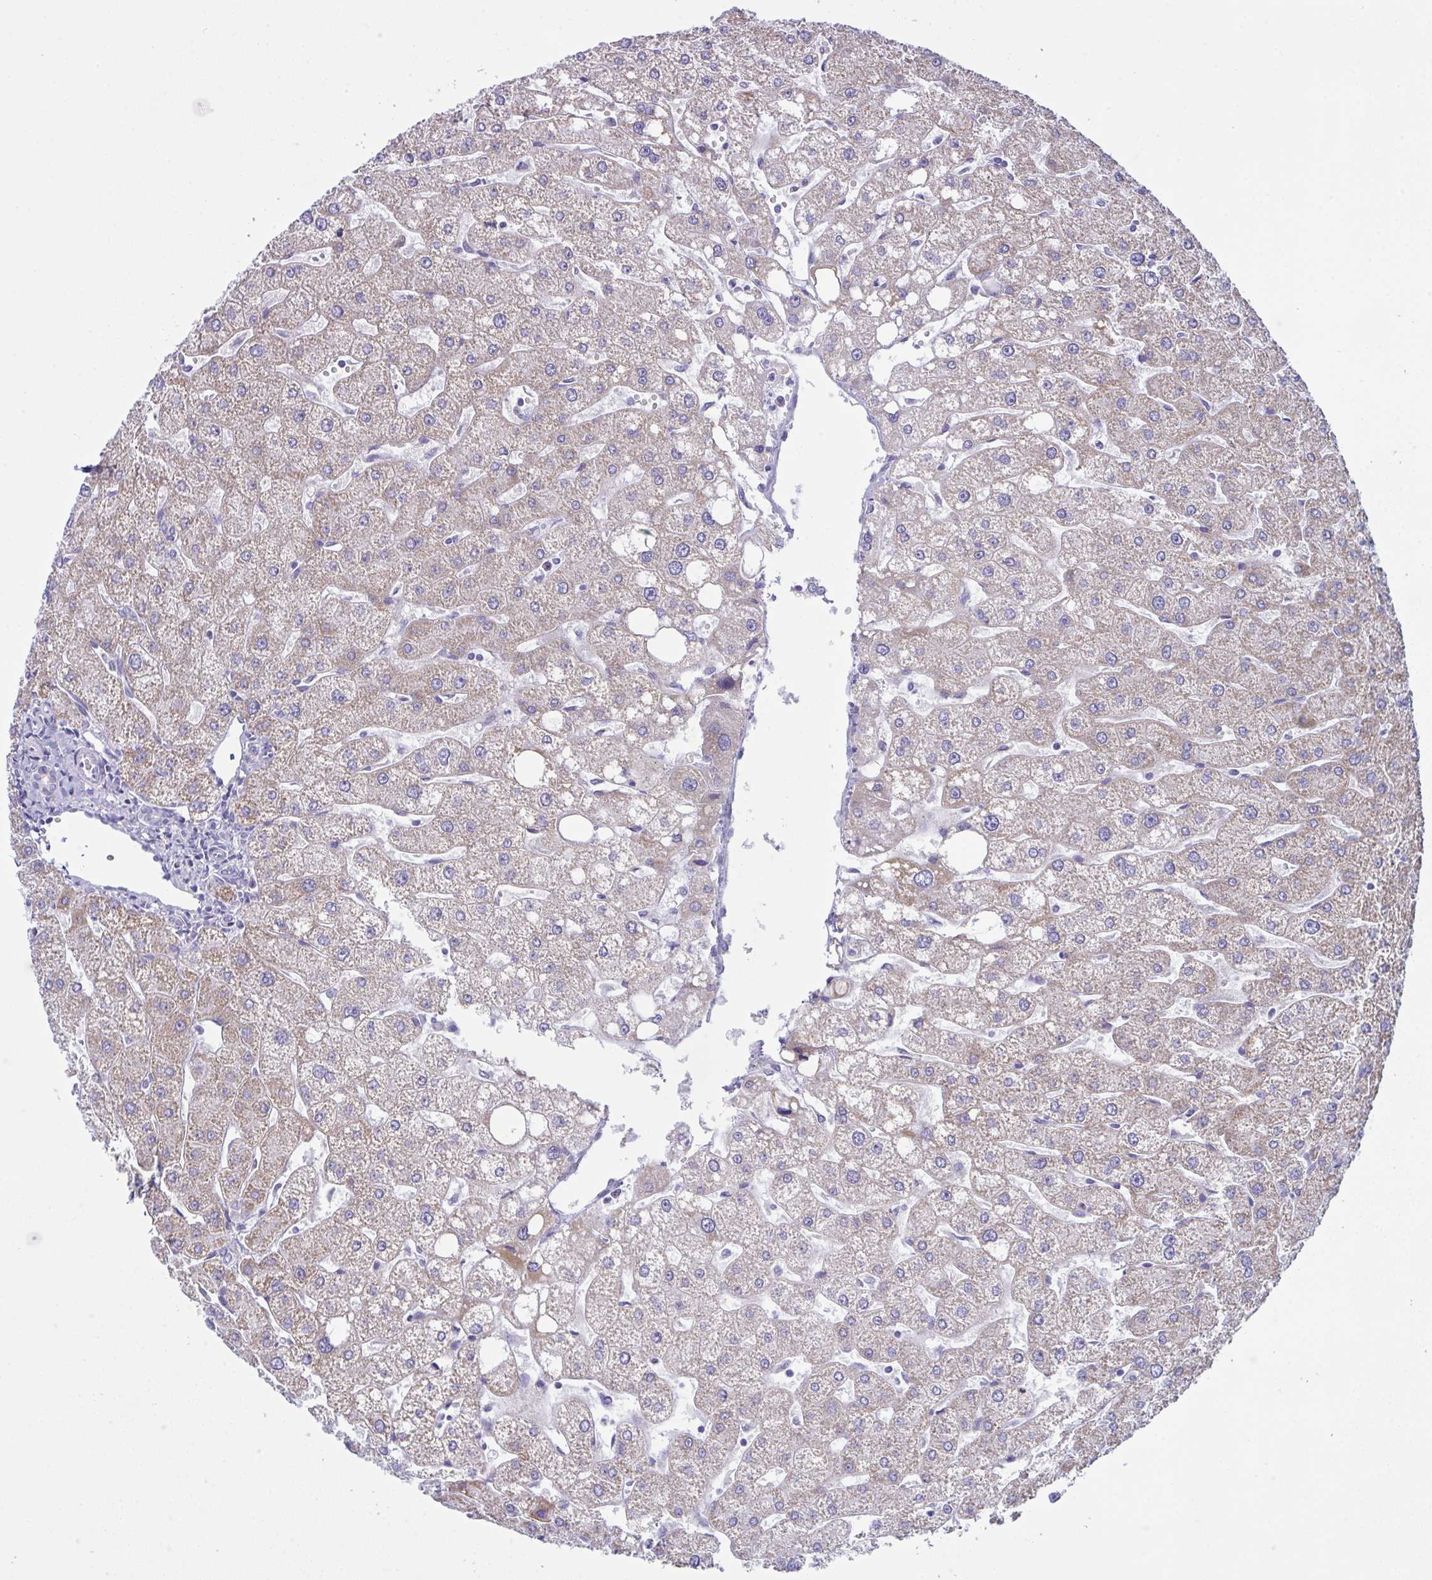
{"staining": {"intensity": "negative", "quantity": "none", "location": "none"}, "tissue": "liver", "cell_type": "Cholangiocytes", "image_type": "normal", "snomed": [{"axis": "morphology", "description": "Normal tissue, NOS"}, {"axis": "topography", "description": "Liver"}], "caption": "An immunohistochemistry micrograph of benign liver is shown. There is no staining in cholangiocytes of liver. The staining was performed using DAB (3,3'-diaminobenzidine) to visualize the protein expression in brown, while the nuclei were stained in blue with hematoxylin (Magnification: 20x).", "gene": "BBS1", "patient": {"sex": "male", "age": 67}}